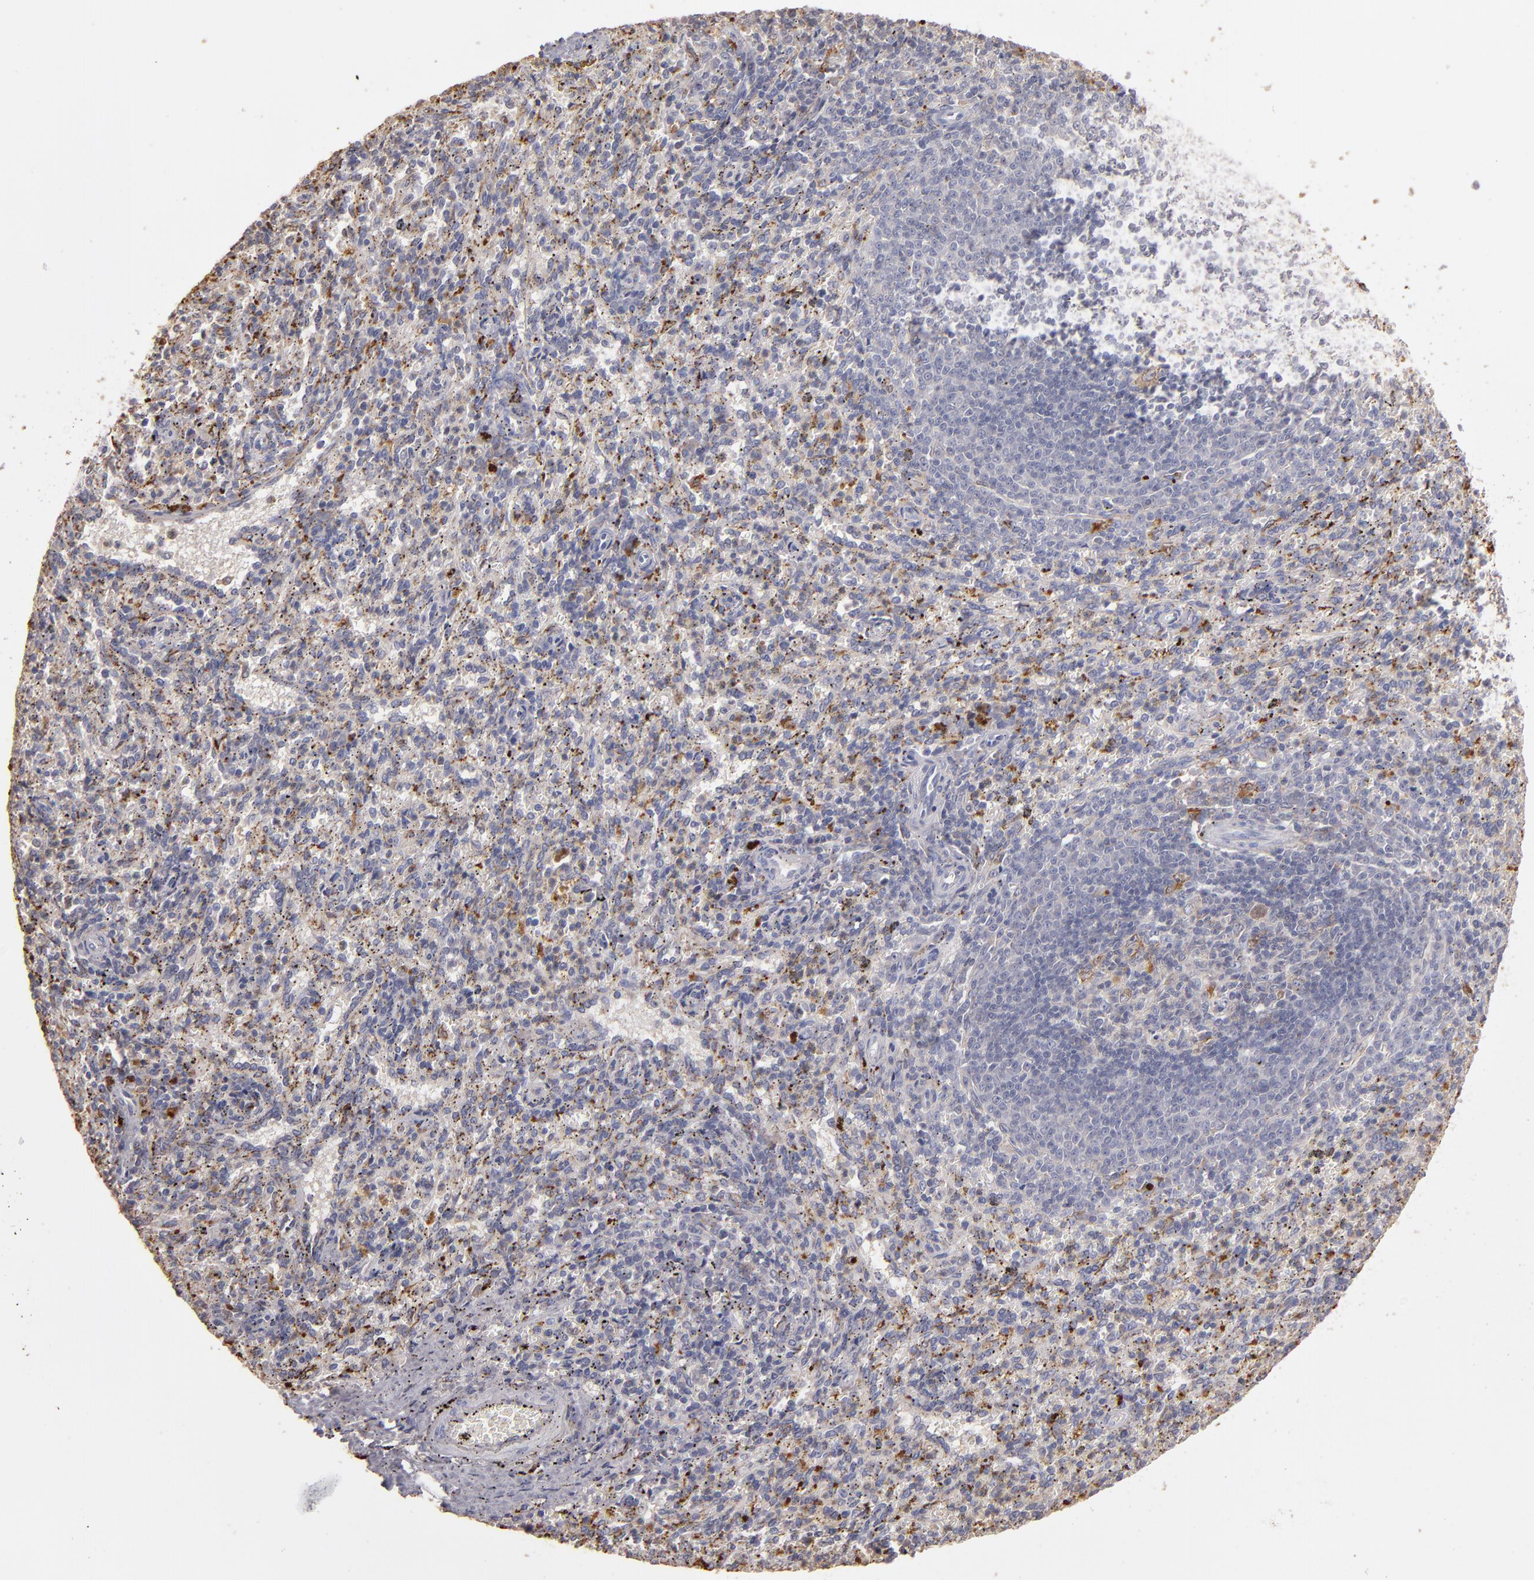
{"staining": {"intensity": "strong", "quantity": "<25%", "location": "cytoplasmic/membranous"}, "tissue": "spleen", "cell_type": "Cells in red pulp", "image_type": "normal", "snomed": [{"axis": "morphology", "description": "Normal tissue, NOS"}, {"axis": "topography", "description": "Spleen"}], "caption": "Protein staining reveals strong cytoplasmic/membranous expression in about <25% of cells in red pulp in normal spleen.", "gene": "TRAF1", "patient": {"sex": "female", "age": 10}}